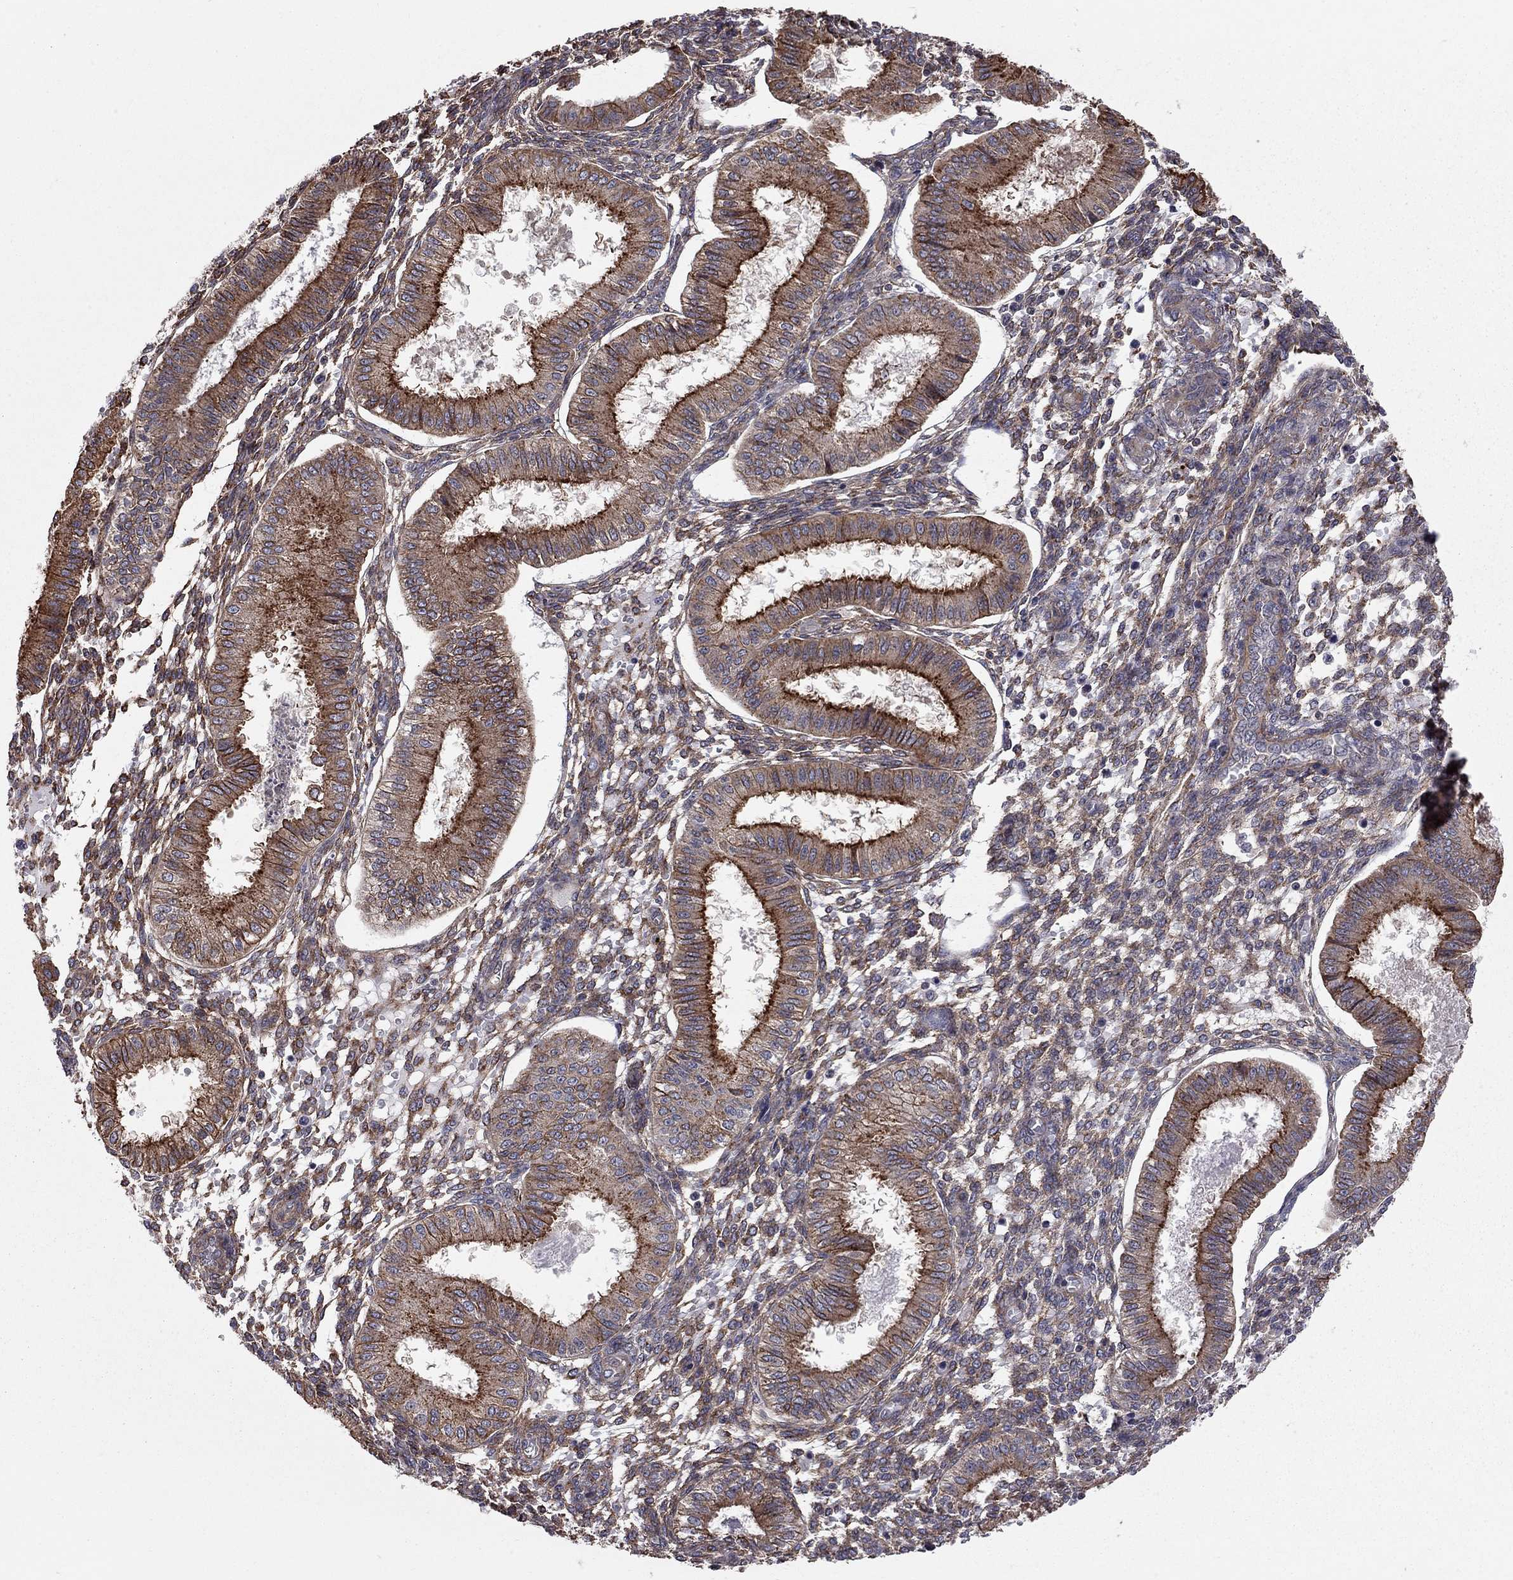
{"staining": {"intensity": "moderate", "quantity": "<25%", "location": "cytoplasmic/membranous"}, "tissue": "endometrium", "cell_type": "Cells in endometrial stroma", "image_type": "normal", "snomed": [{"axis": "morphology", "description": "Normal tissue, NOS"}, {"axis": "topography", "description": "Endometrium"}], "caption": "Benign endometrium demonstrates moderate cytoplasmic/membranous expression in about <25% of cells in endometrial stroma, visualized by immunohistochemistry.", "gene": "RASEF", "patient": {"sex": "female", "age": 43}}